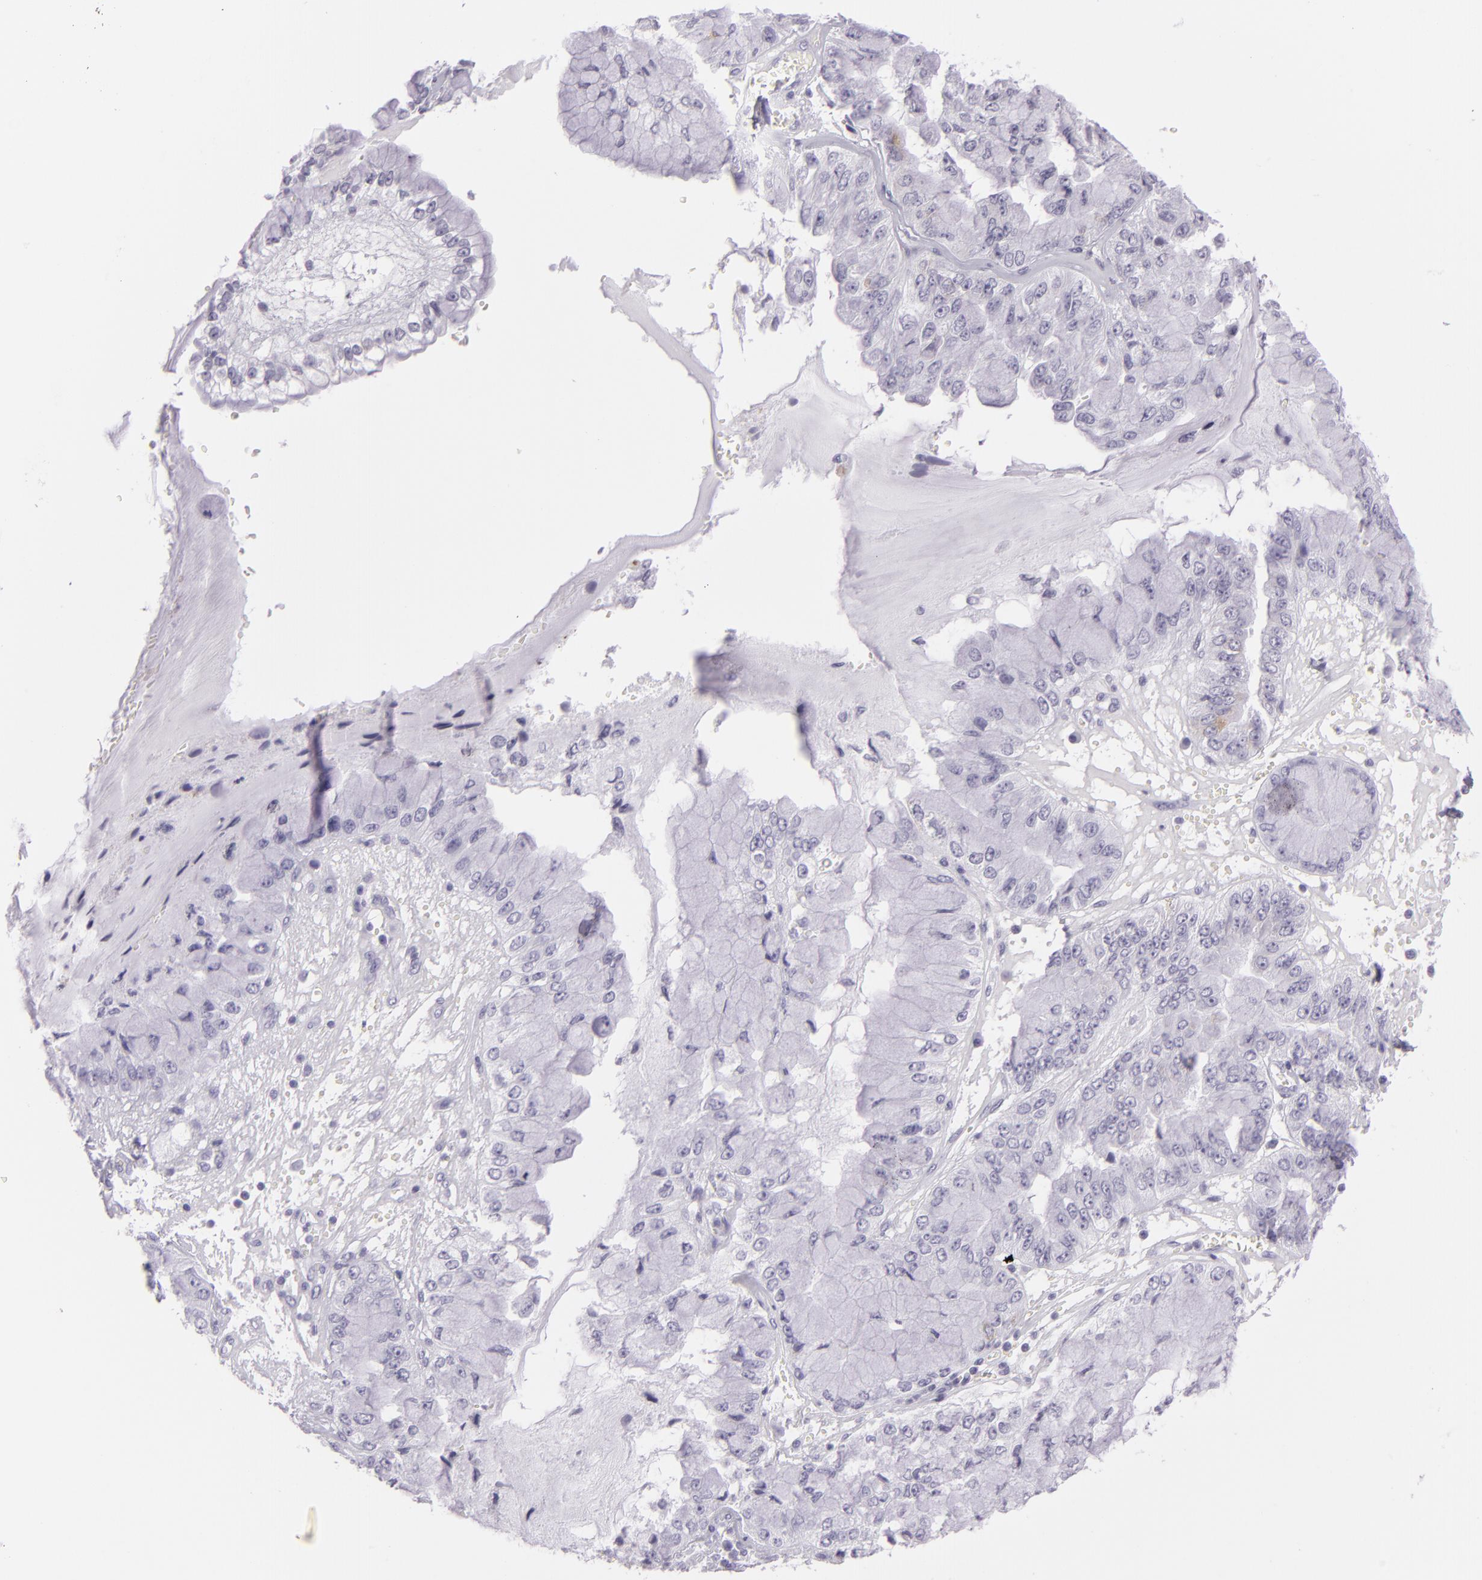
{"staining": {"intensity": "weak", "quantity": "25%-75%", "location": "cytoplasmic/membranous"}, "tissue": "liver cancer", "cell_type": "Tumor cells", "image_type": "cancer", "snomed": [{"axis": "morphology", "description": "Cholangiocarcinoma"}, {"axis": "topography", "description": "Liver"}], "caption": "The immunohistochemical stain shows weak cytoplasmic/membranous expression in tumor cells of liver cholangiocarcinoma tissue.", "gene": "MUC6", "patient": {"sex": "female", "age": 79}}